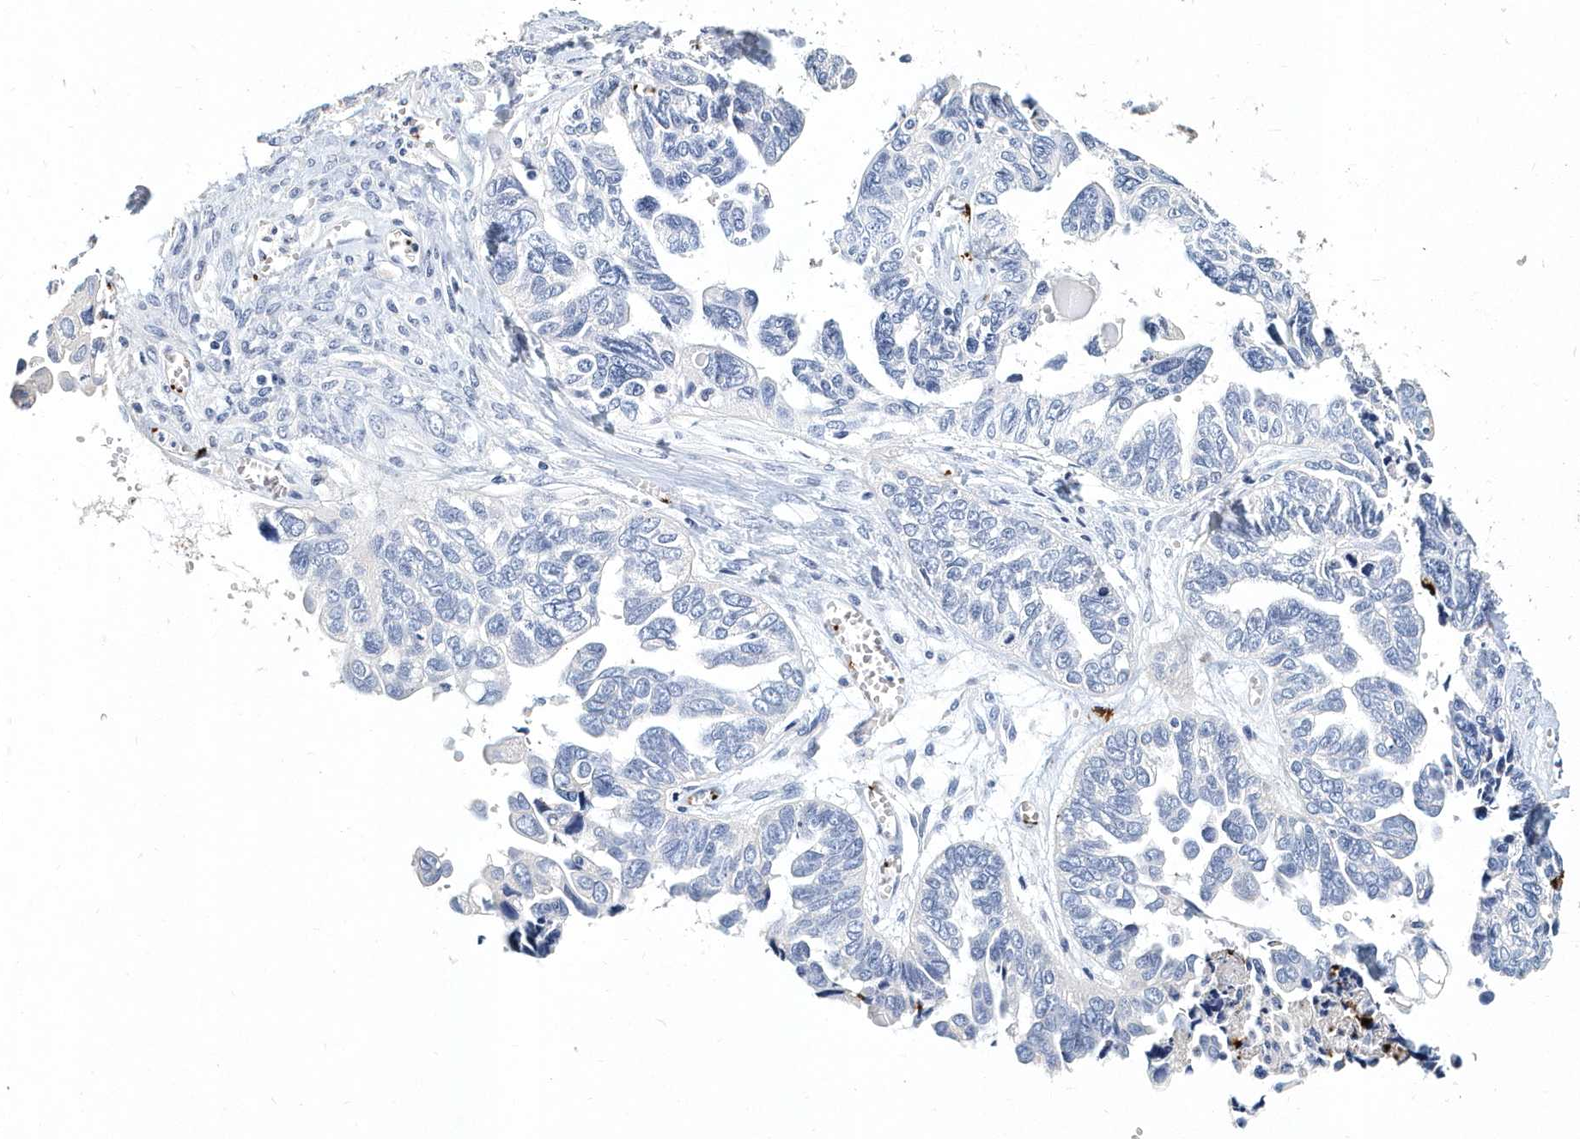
{"staining": {"intensity": "negative", "quantity": "none", "location": "none"}, "tissue": "ovarian cancer", "cell_type": "Tumor cells", "image_type": "cancer", "snomed": [{"axis": "morphology", "description": "Cystadenocarcinoma, serous, NOS"}, {"axis": "topography", "description": "Ovary"}], "caption": "Micrograph shows no protein staining in tumor cells of ovarian serous cystadenocarcinoma tissue.", "gene": "ITGA2B", "patient": {"sex": "female", "age": 79}}